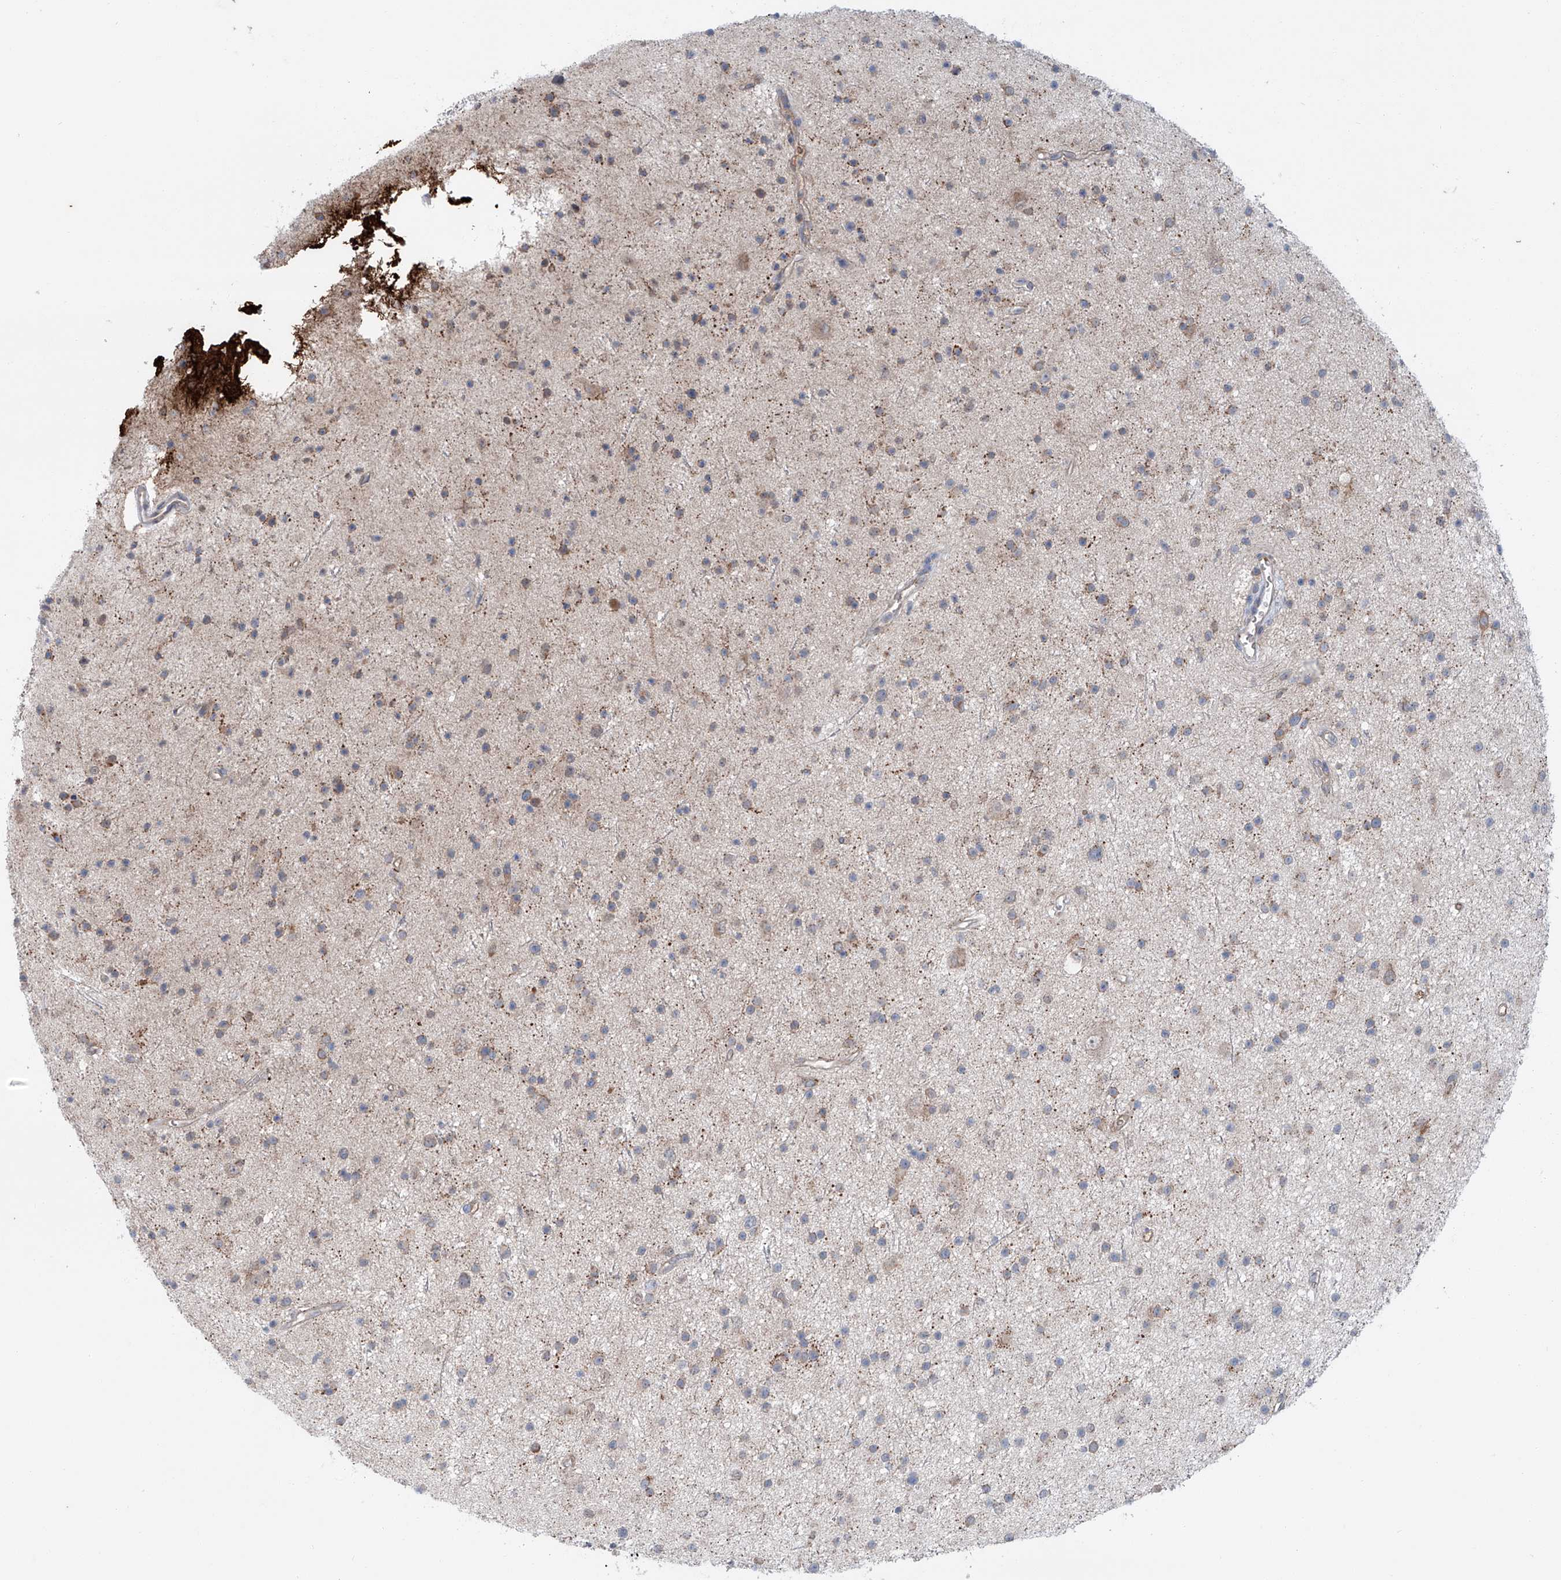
{"staining": {"intensity": "weak", "quantity": "25%-75%", "location": "cytoplasmic/membranous"}, "tissue": "glioma", "cell_type": "Tumor cells", "image_type": "cancer", "snomed": [{"axis": "morphology", "description": "Glioma, malignant, Low grade"}, {"axis": "topography", "description": "Cerebral cortex"}], "caption": "Malignant glioma (low-grade) stained for a protein (brown) exhibits weak cytoplasmic/membranous positive expression in approximately 25%-75% of tumor cells.", "gene": "SIX4", "patient": {"sex": "female", "age": 39}}